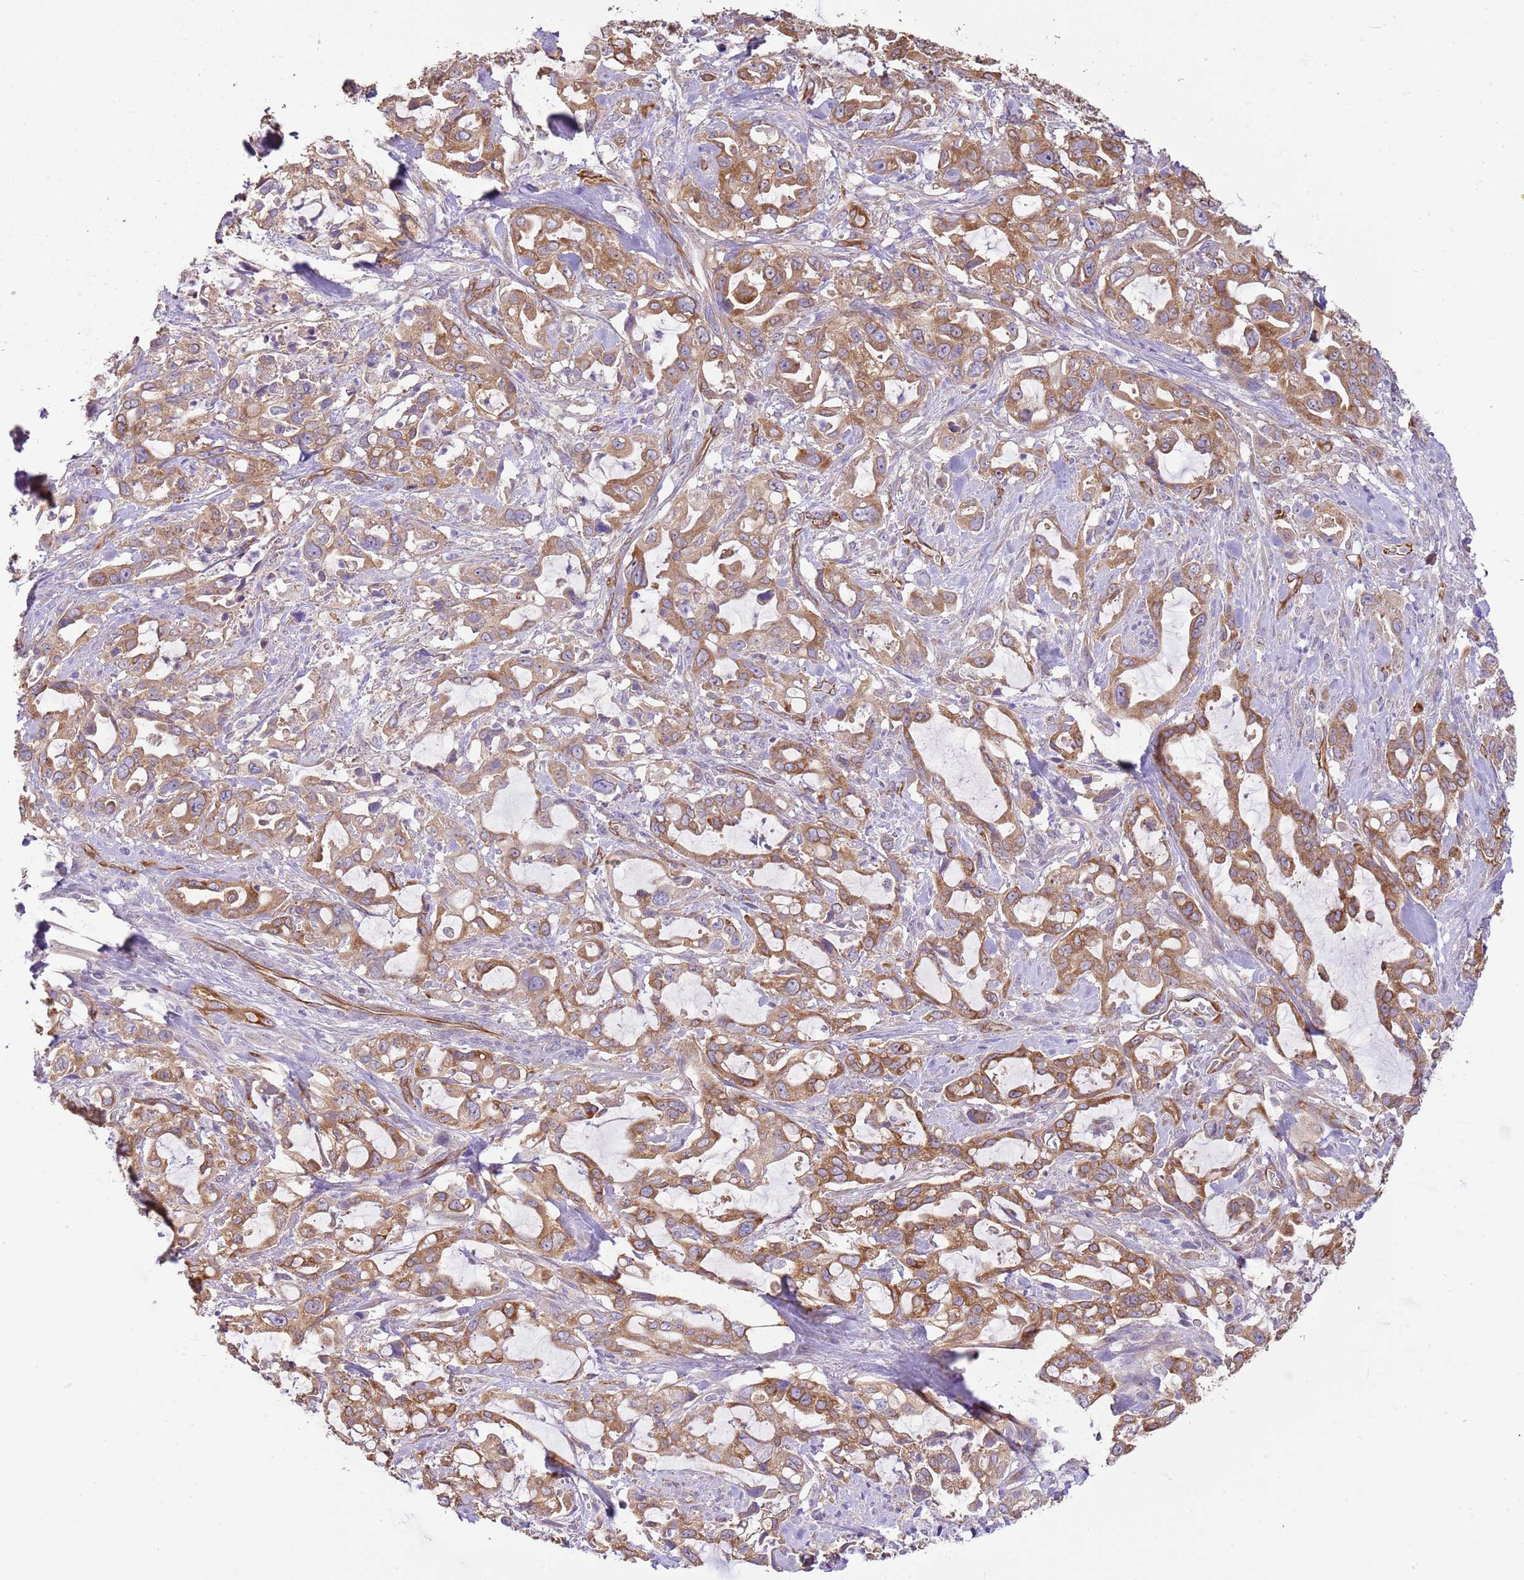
{"staining": {"intensity": "moderate", "quantity": ">75%", "location": "cytoplasmic/membranous"}, "tissue": "pancreatic cancer", "cell_type": "Tumor cells", "image_type": "cancer", "snomed": [{"axis": "morphology", "description": "Adenocarcinoma, NOS"}, {"axis": "topography", "description": "Pancreas"}], "caption": "Pancreatic cancer (adenocarcinoma) tissue demonstrates moderate cytoplasmic/membranous staining in about >75% of tumor cells, visualized by immunohistochemistry. The staining was performed using DAB, with brown indicating positive protein expression. Nuclei are stained blue with hematoxylin.", "gene": "DOCK9", "patient": {"sex": "female", "age": 61}}